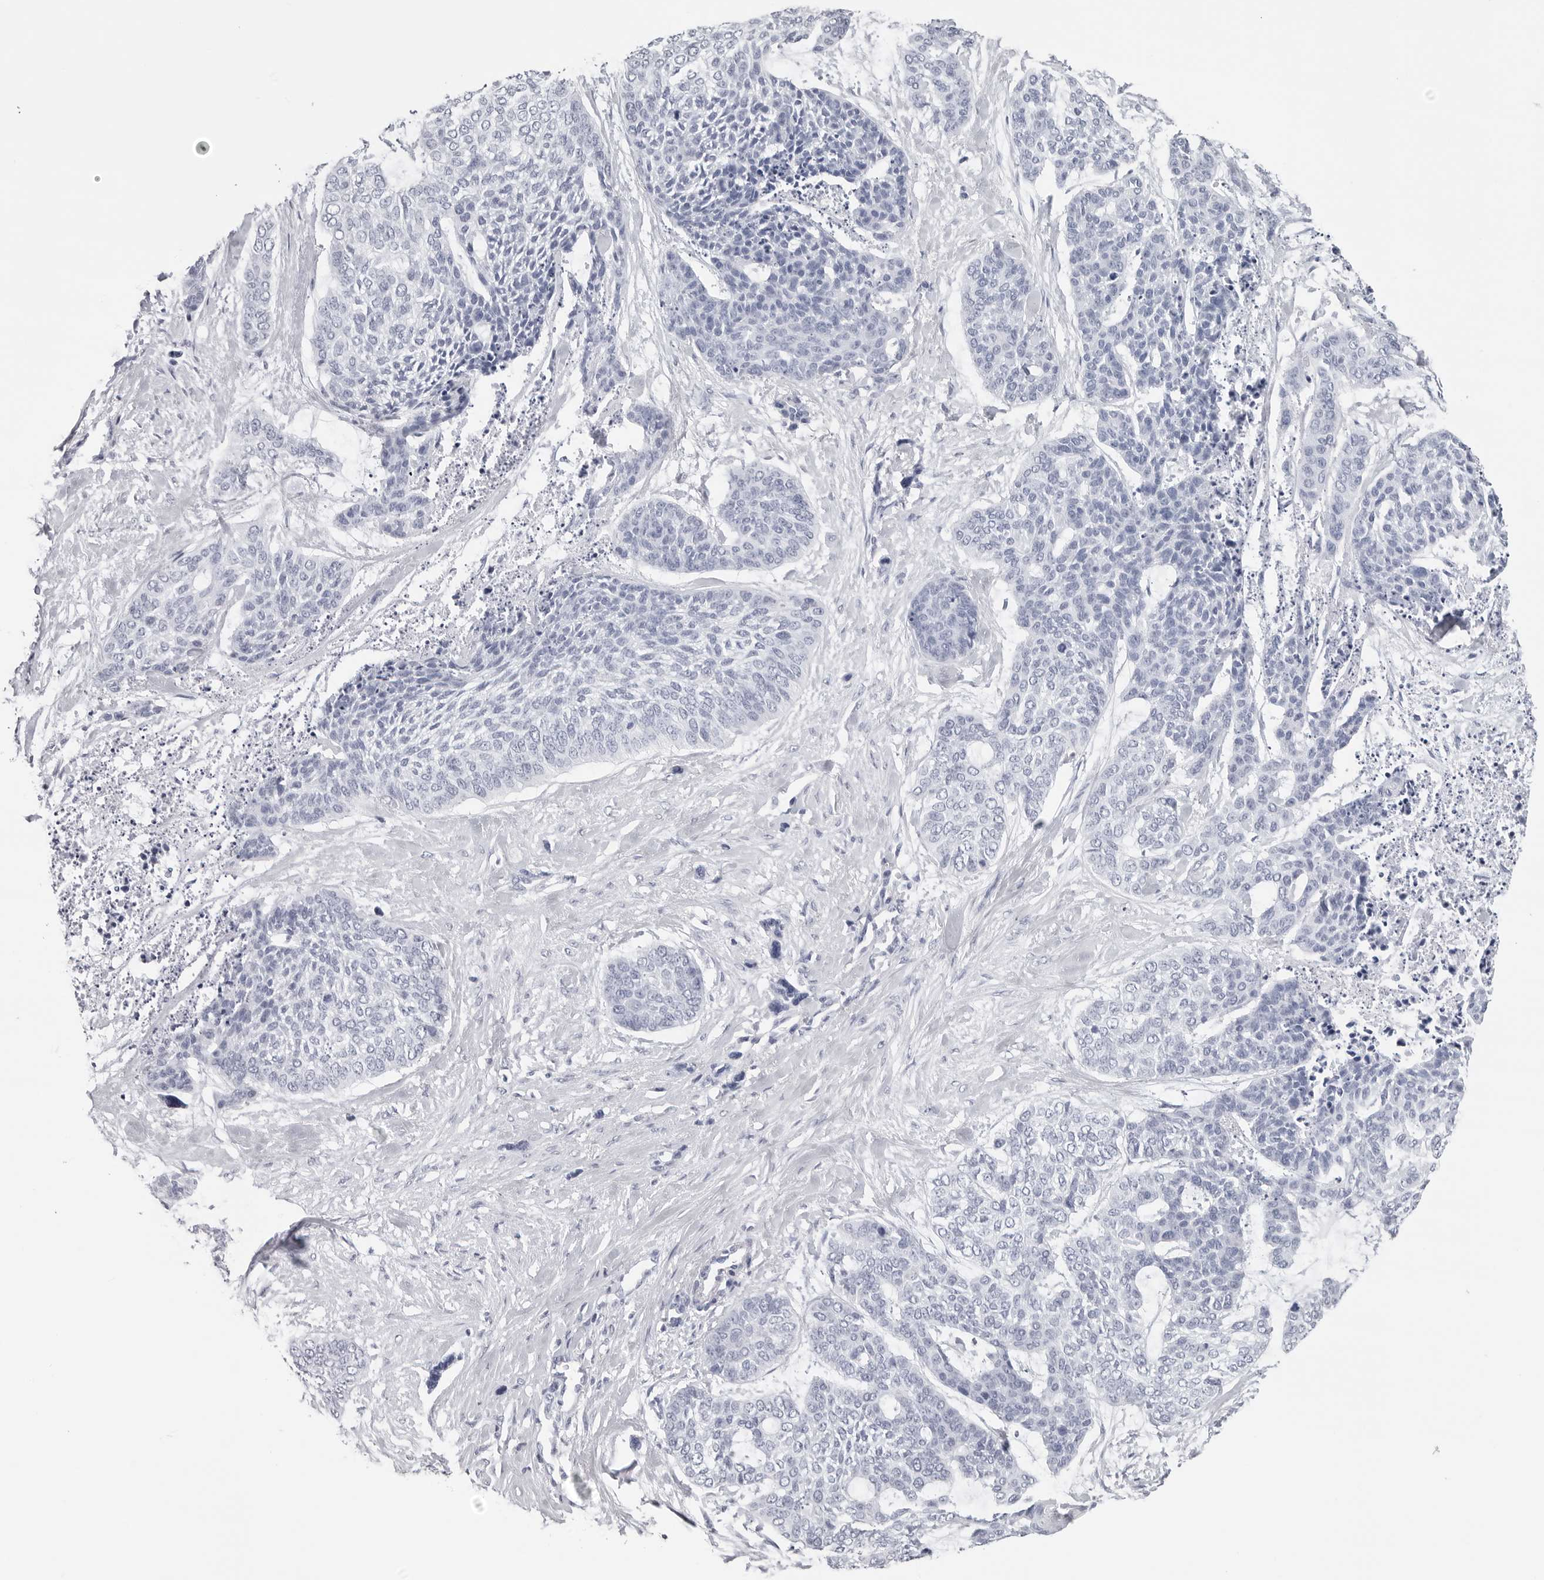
{"staining": {"intensity": "negative", "quantity": "none", "location": "none"}, "tissue": "skin cancer", "cell_type": "Tumor cells", "image_type": "cancer", "snomed": [{"axis": "morphology", "description": "Basal cell carcinoma"}, {"axis": "topography", "description": "Skin"}], "caption": "Tumor cells show no significant protein expression in basal cell carcinoma (skin).", "gene": "CST2", "patient": {"sex": "female", "age": 64}}